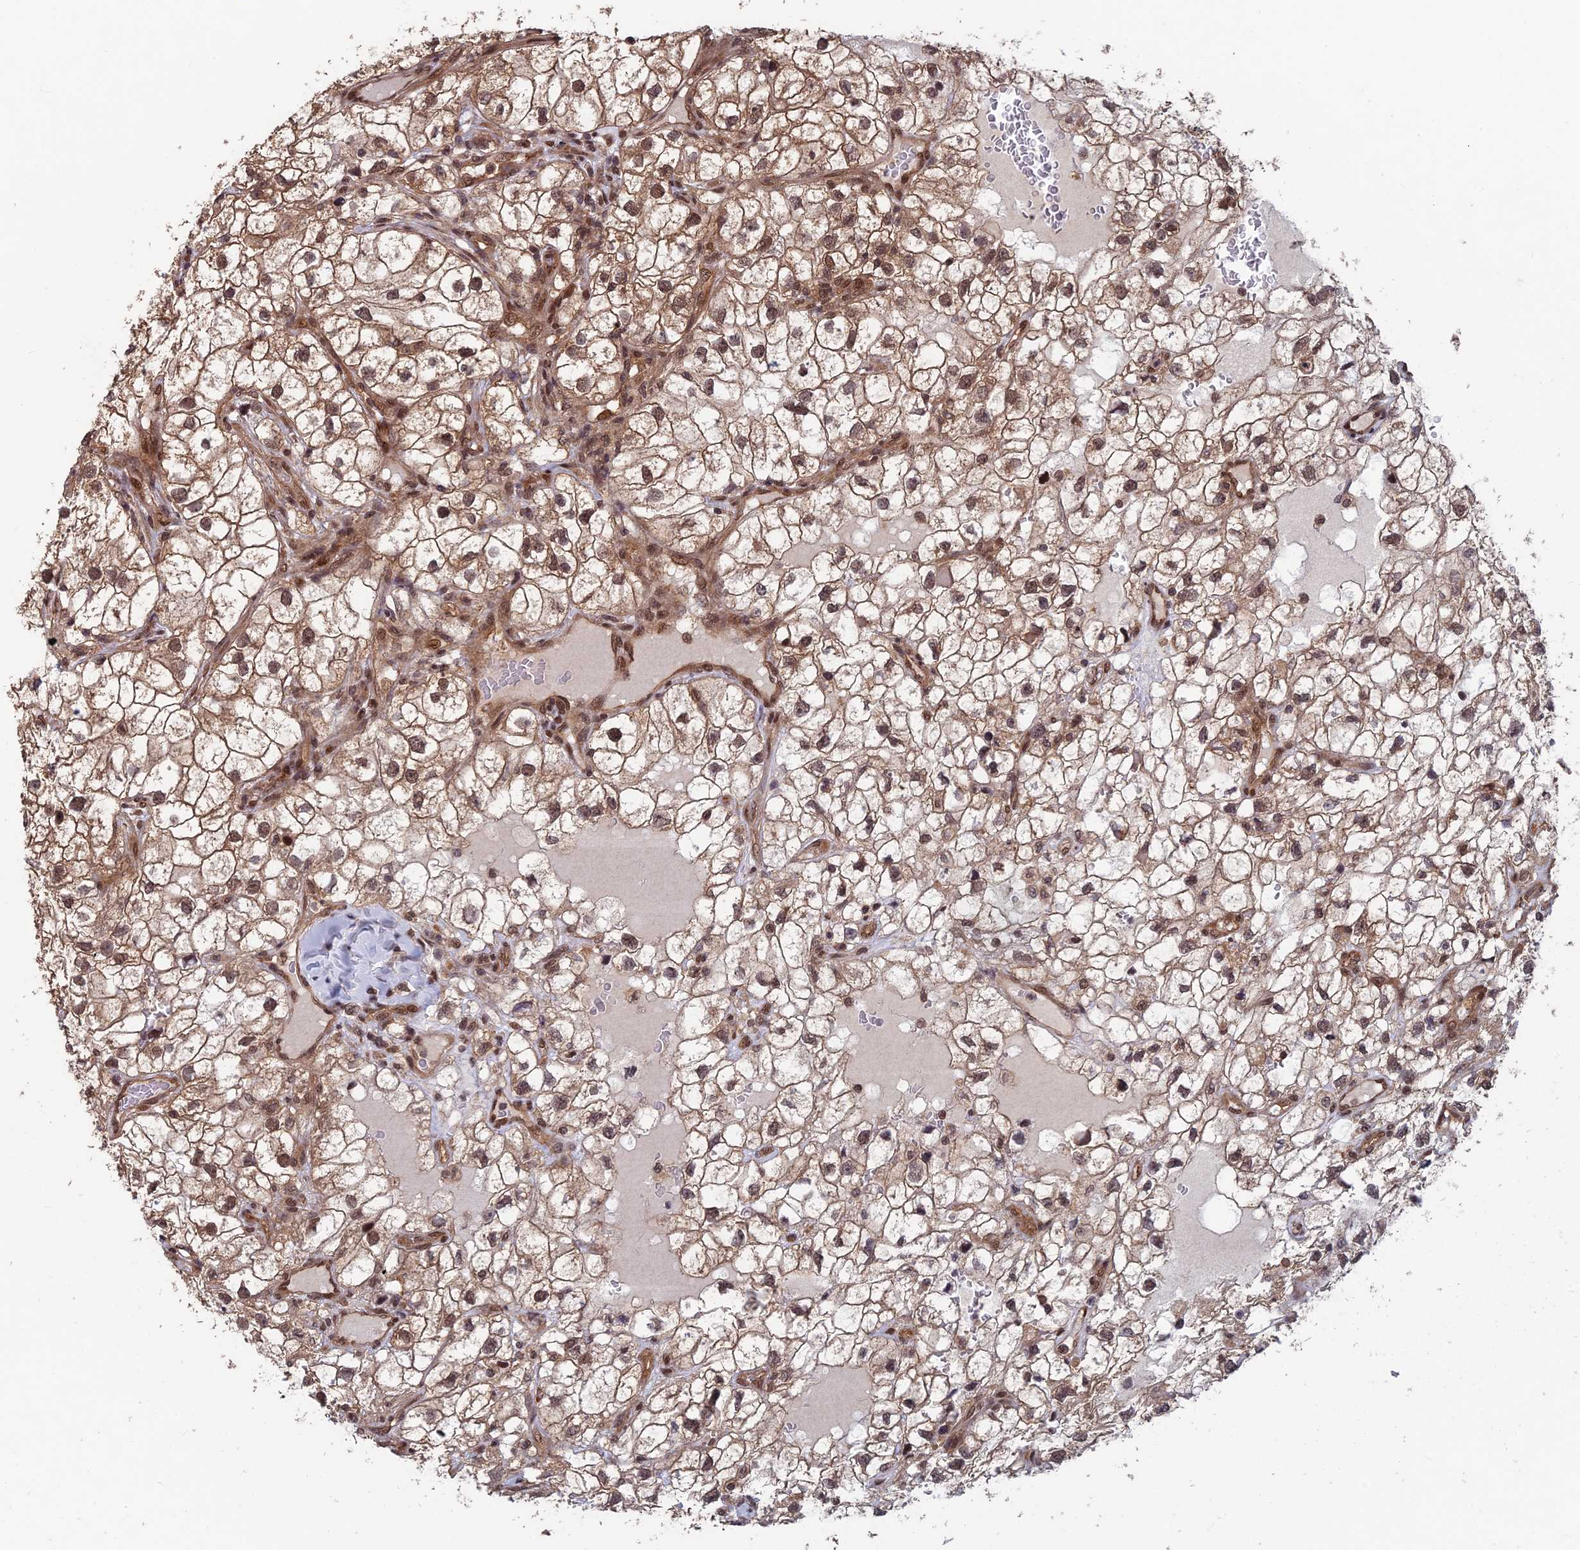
{"staining": {"intensity": "moderate", "quantity": ">75%", "location": "cytoplasmic/membranous,nuclear"}, "tissue": "renal cancer", "cell_type": "Tumor cells", "image_type": "cancer", "snomed": [{"axis": "morphology", "description": "Adenocarcinoma, NOS"}, {"axis": "topography", "description": "Kidney"}], "caption": "DAB (3,3'-diaminobenzidine) immunohistochemical staining of renal cancer reveals moderate cytoplasmic/membranous and nuclear protein positivity in about >75% of tumor cells. (Stains: DAB in brown, nuclei in blue, Microscopy: brightfield microscopy at high magnification).", "gene": "FAM53C", "patient": {"sex": "male", "age": 59}}